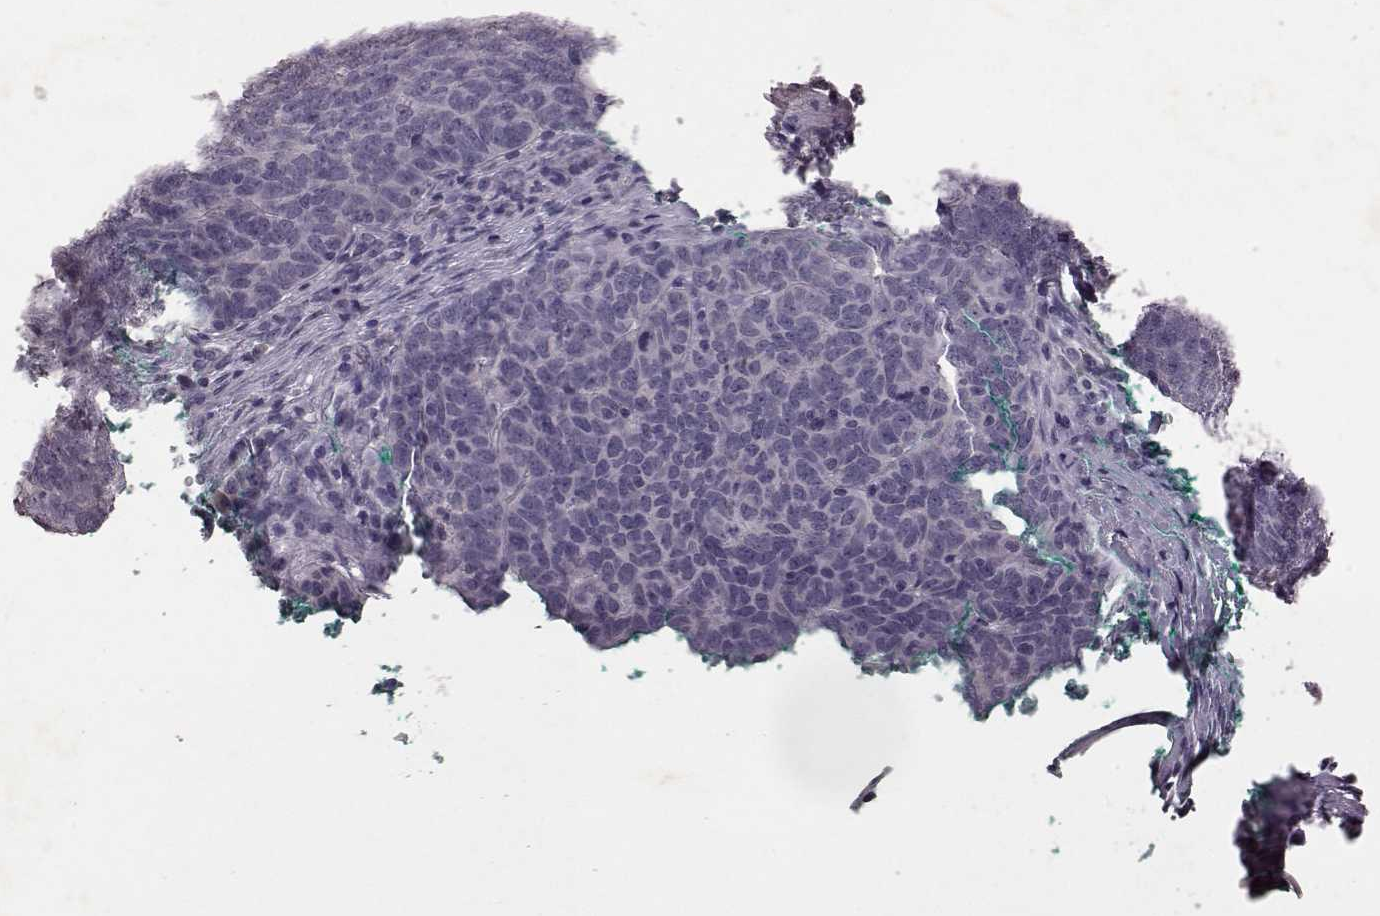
{"staining": {"intensity": "negative", "quantity": "none", "location": "none"}, "tissue": "skin cancer", "cell_type": "Tumor cells", "image_type": "cancer", "snomed": [{"axis": "morphology", "description": "Squamous cell carcinoma, NOS"}, {"axis": "topography", "description": "Skin"}, {"axis": "topography", "description": "Anal"}], "caption": "Immunohistochemistry micrograph of skin squamous cell carcinoma stained for a protein (brown), which shows no positivity in tumor cells. (DAB (3,3'-diaminobenzidine) immunohistochemistry, high magnification).", "gene": "FRRS1L", "patient": {"sex": "female", "age": 51}}